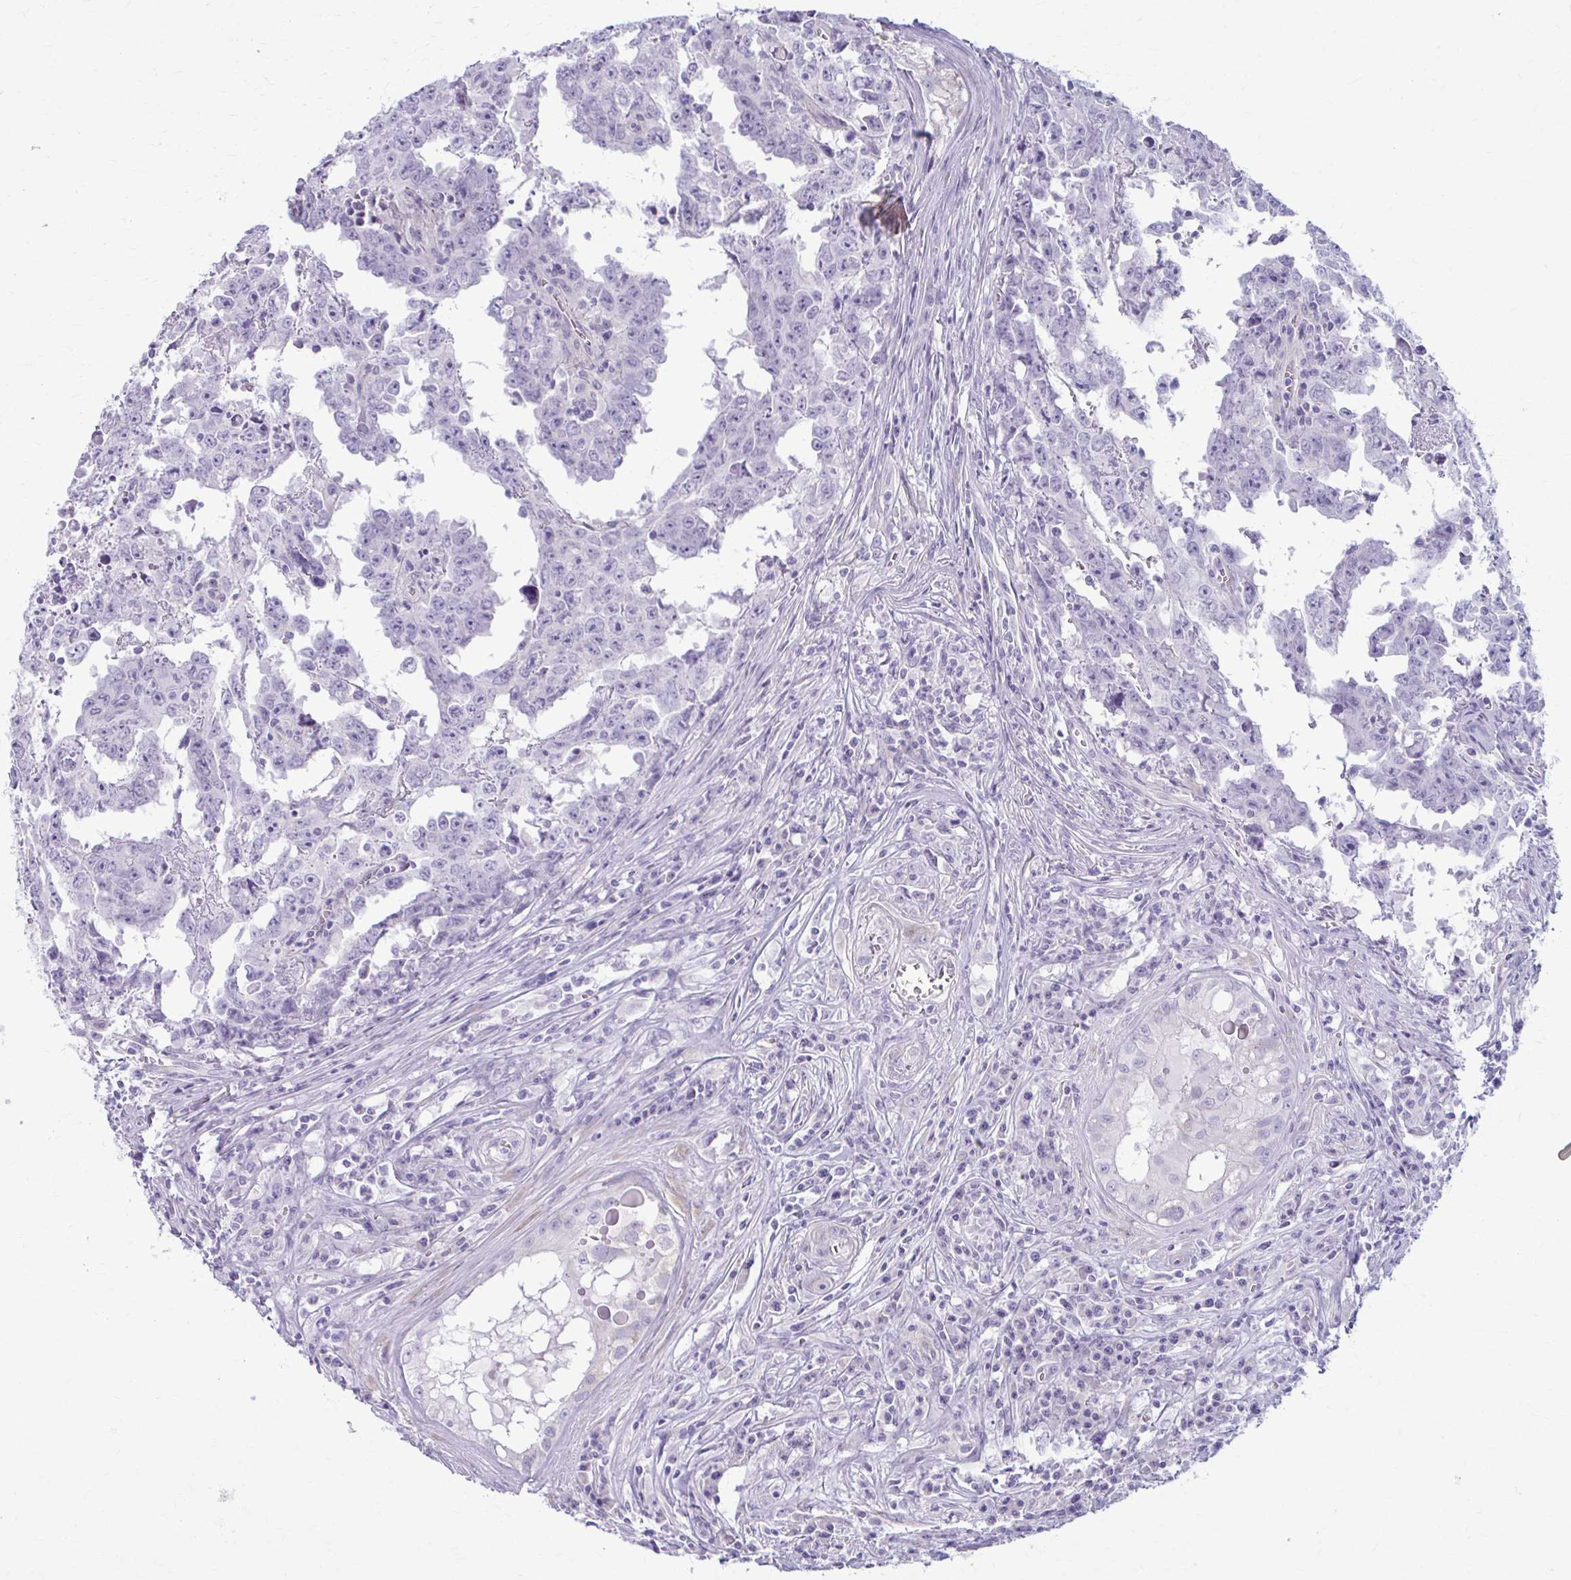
{"staining": {"intensity": "negative", "quantity": "none", "location": "none"}, "tissue": "testis cancer", "cell_type": "Tumor cells", "image_type": "cancer", "snomed": [{"axis": "morphology", "description": "Carcinoma, Embryonal, NOS"}, {"axis": "topography", "description": "Testis"}], "caption": "Human embryonal carcinoma (testis) stained for a protein using immunohistochemistry (IHC) displays no expression in tumor cells.", "gene": "PRKRA", "patient": {"sex": "male", "age": 22}}